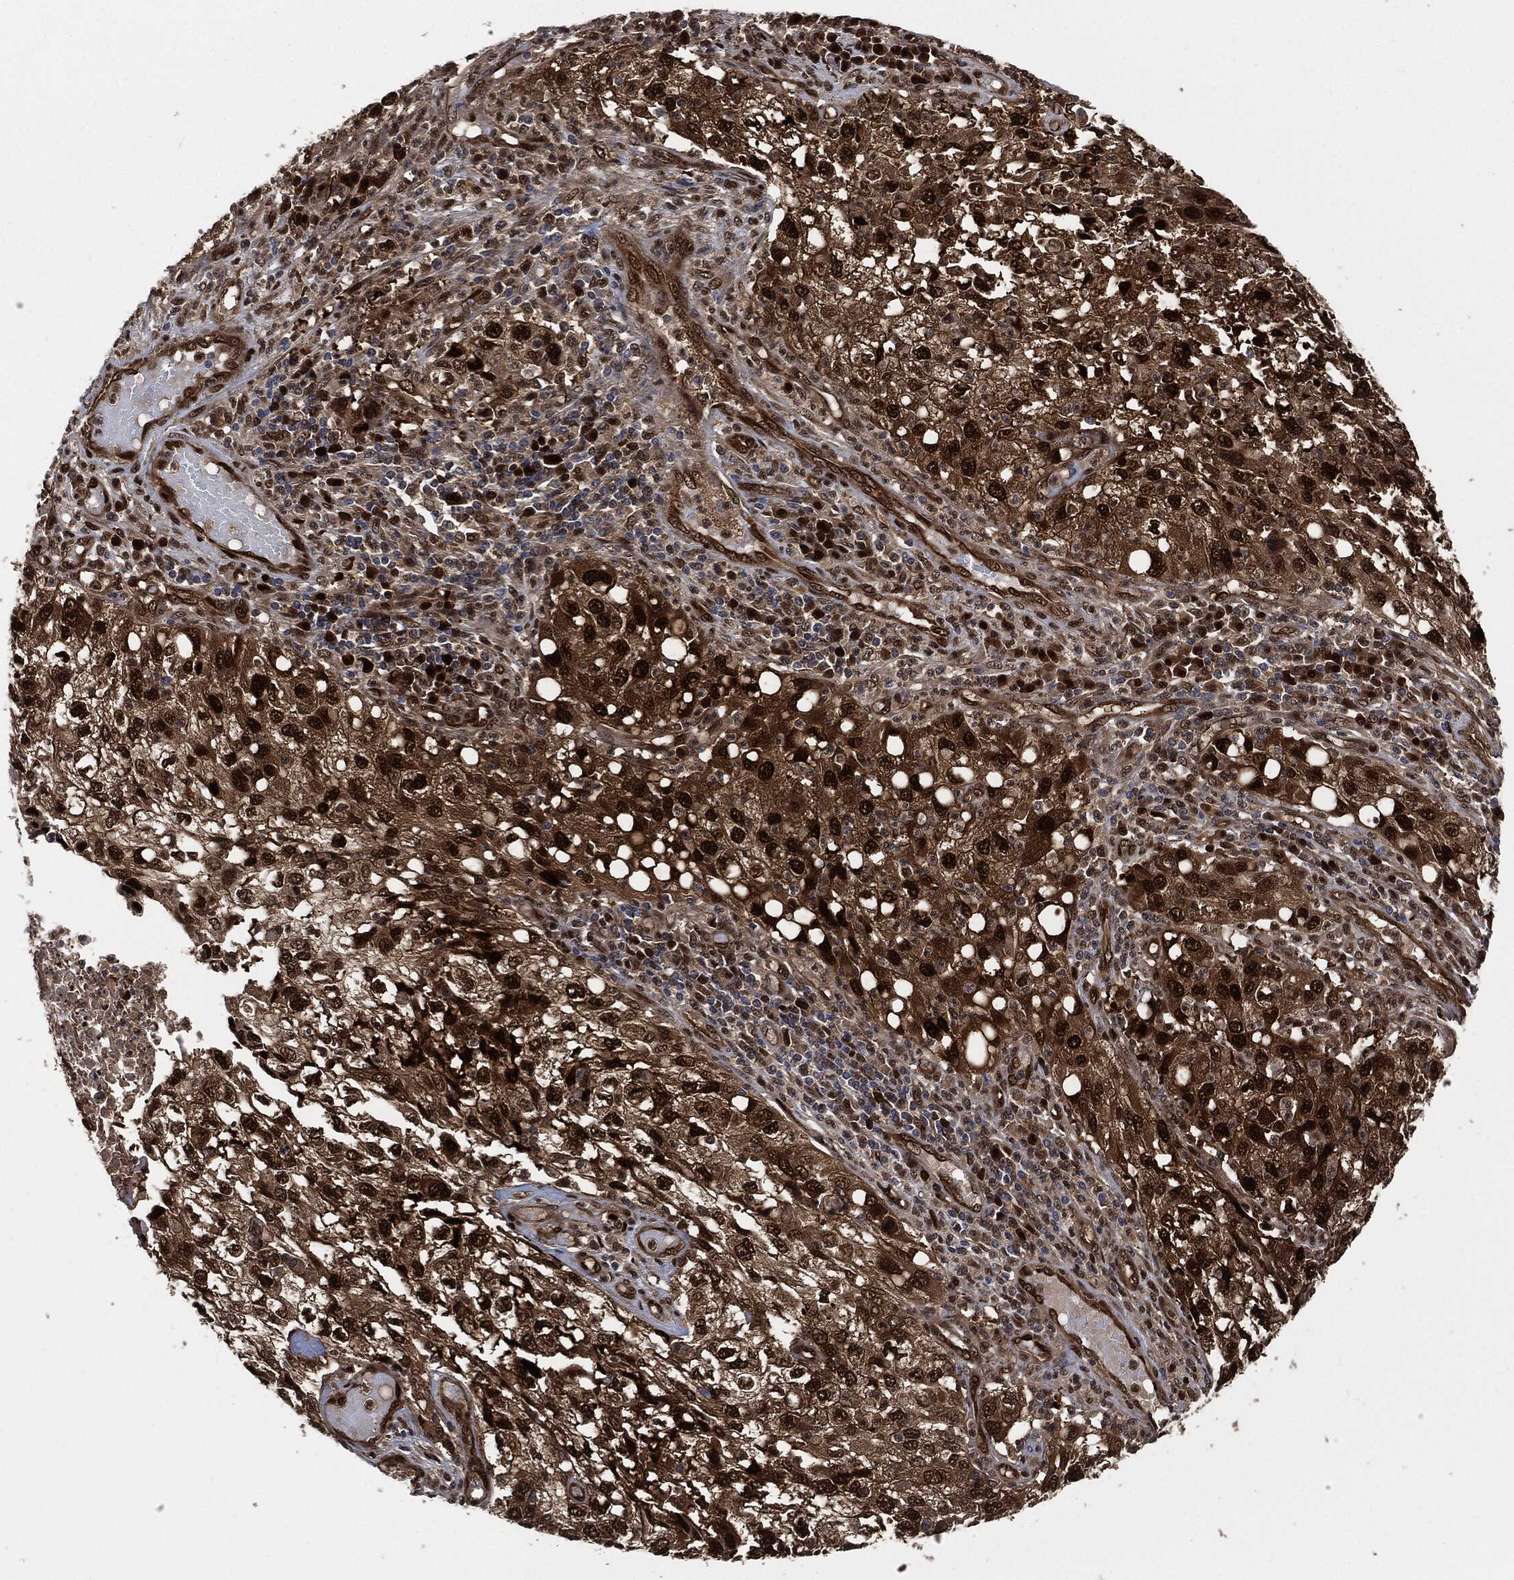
{"staining": {"intensity": "strong", "quantity": ">75%", "location": "nuclear"}, "tissue": "cervical cancer", "cell_type": "Tumor cells", "image_type": "cancer", "snomed": [{"axis": "morphology", "description": "Squamous cell carcinoma, NOS"}, {"axis": "topography", "description": "Cervix"}], "caption": "Human squamous cell carcinoma (cervical) stained with a brown dye reveals strong nuclear positive expression in about >75% of tumor cells.", "gene": "DCTN1", "patient": {"sex": "female", "age": 36}}